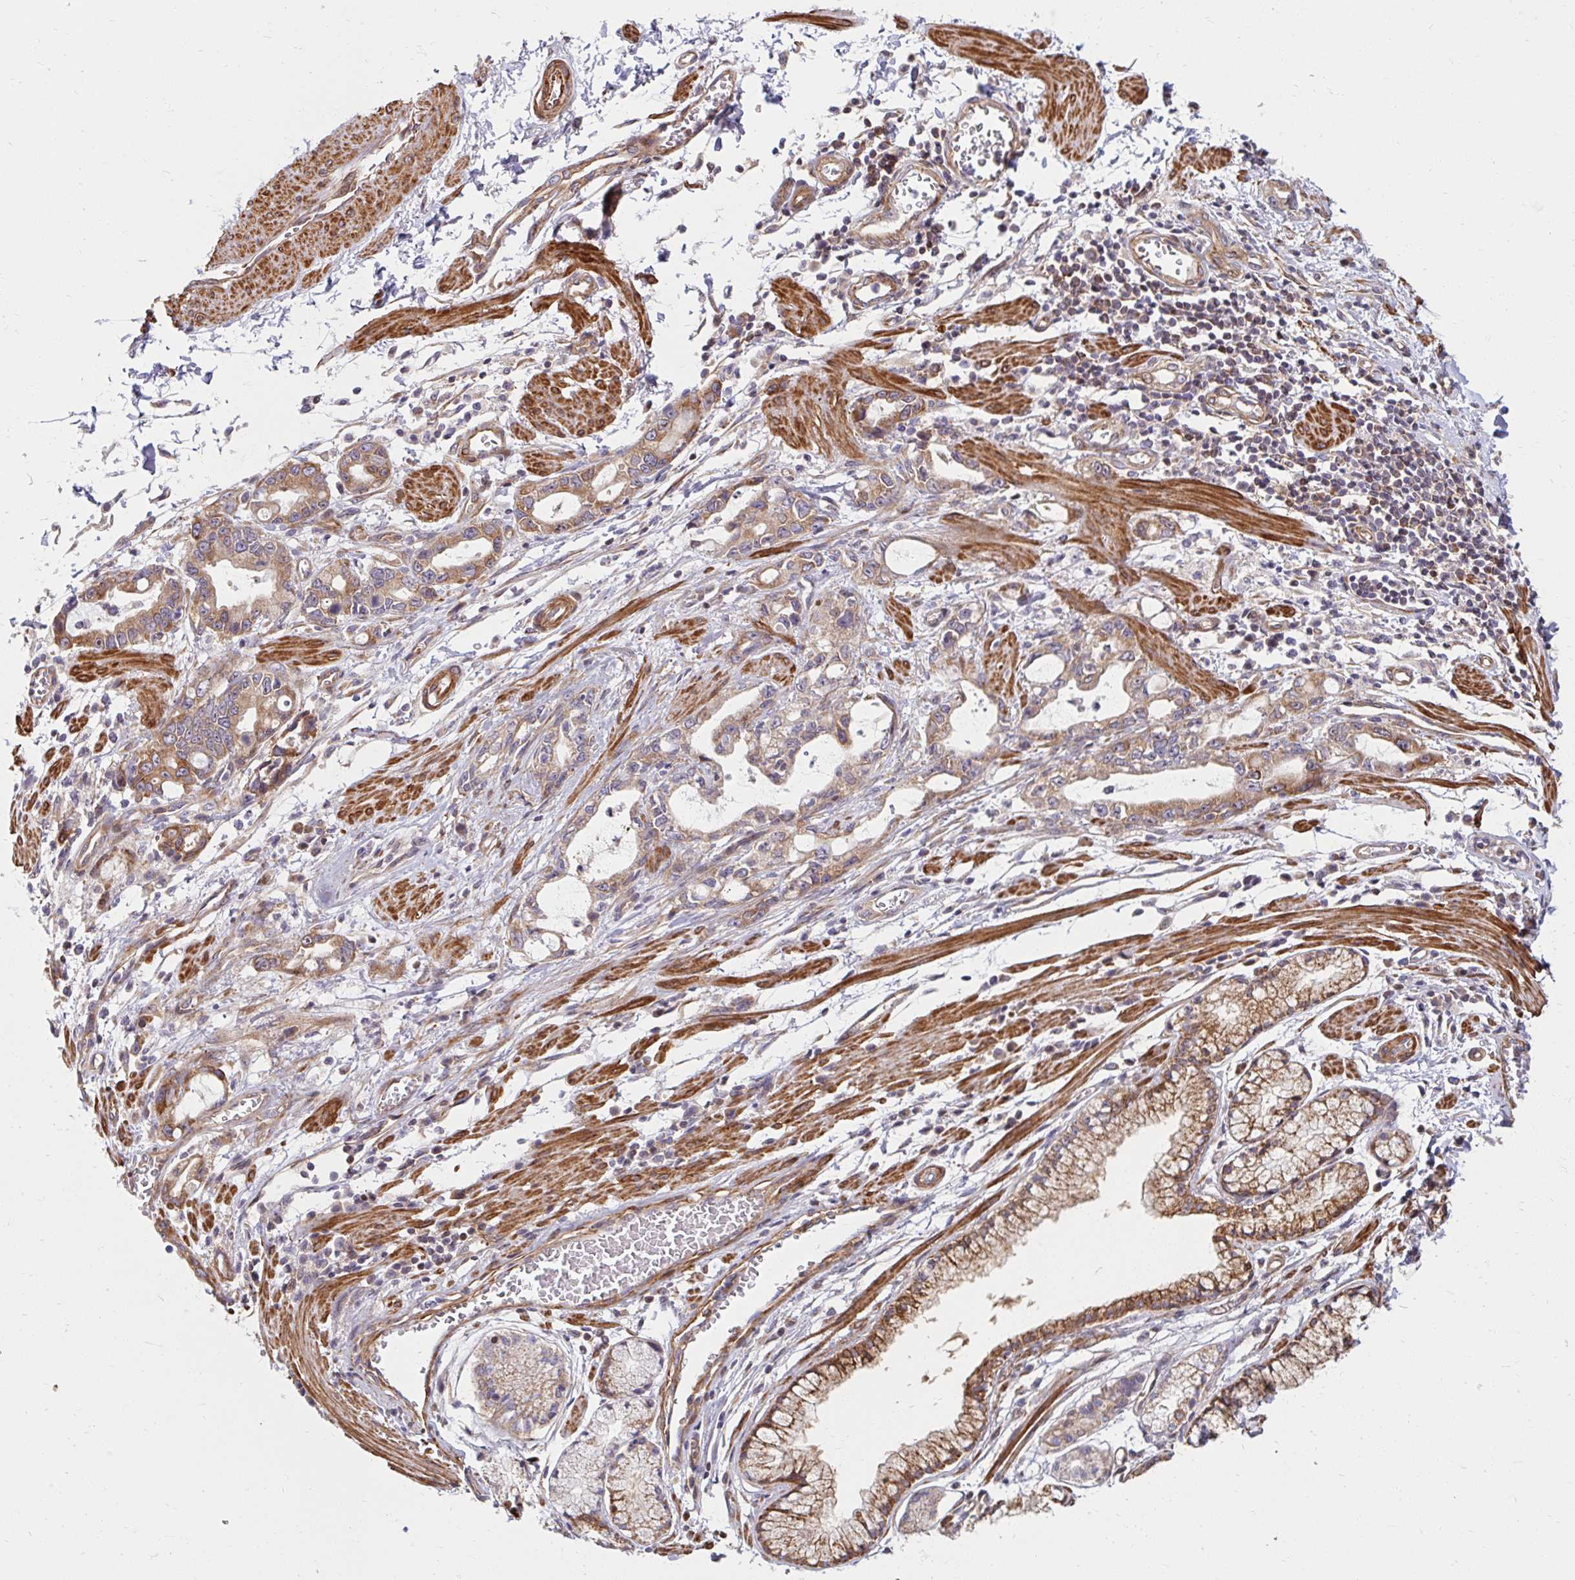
{"staining": {"intensity": "moderate", "quantity": ">75%", "location": "cytoplasmic/membranous"}, "tissue": "stomach cancer", "cell_type": "Tumor cells", "image_type": "cancer", "snomed": [{"axis": "morphology", "description": "Adenocarcinoma, NOS"}, {"axis": "topography", "description": "Stomach"}], "caption": "A medium amount of moderate cytoplasmic/membranous positivity is identified in approximately >75% of tumor cells in adenocarcinoma (stomach) tissue.", "gene": "BTF3", "patient": {"sex": "male", "age": 55}}